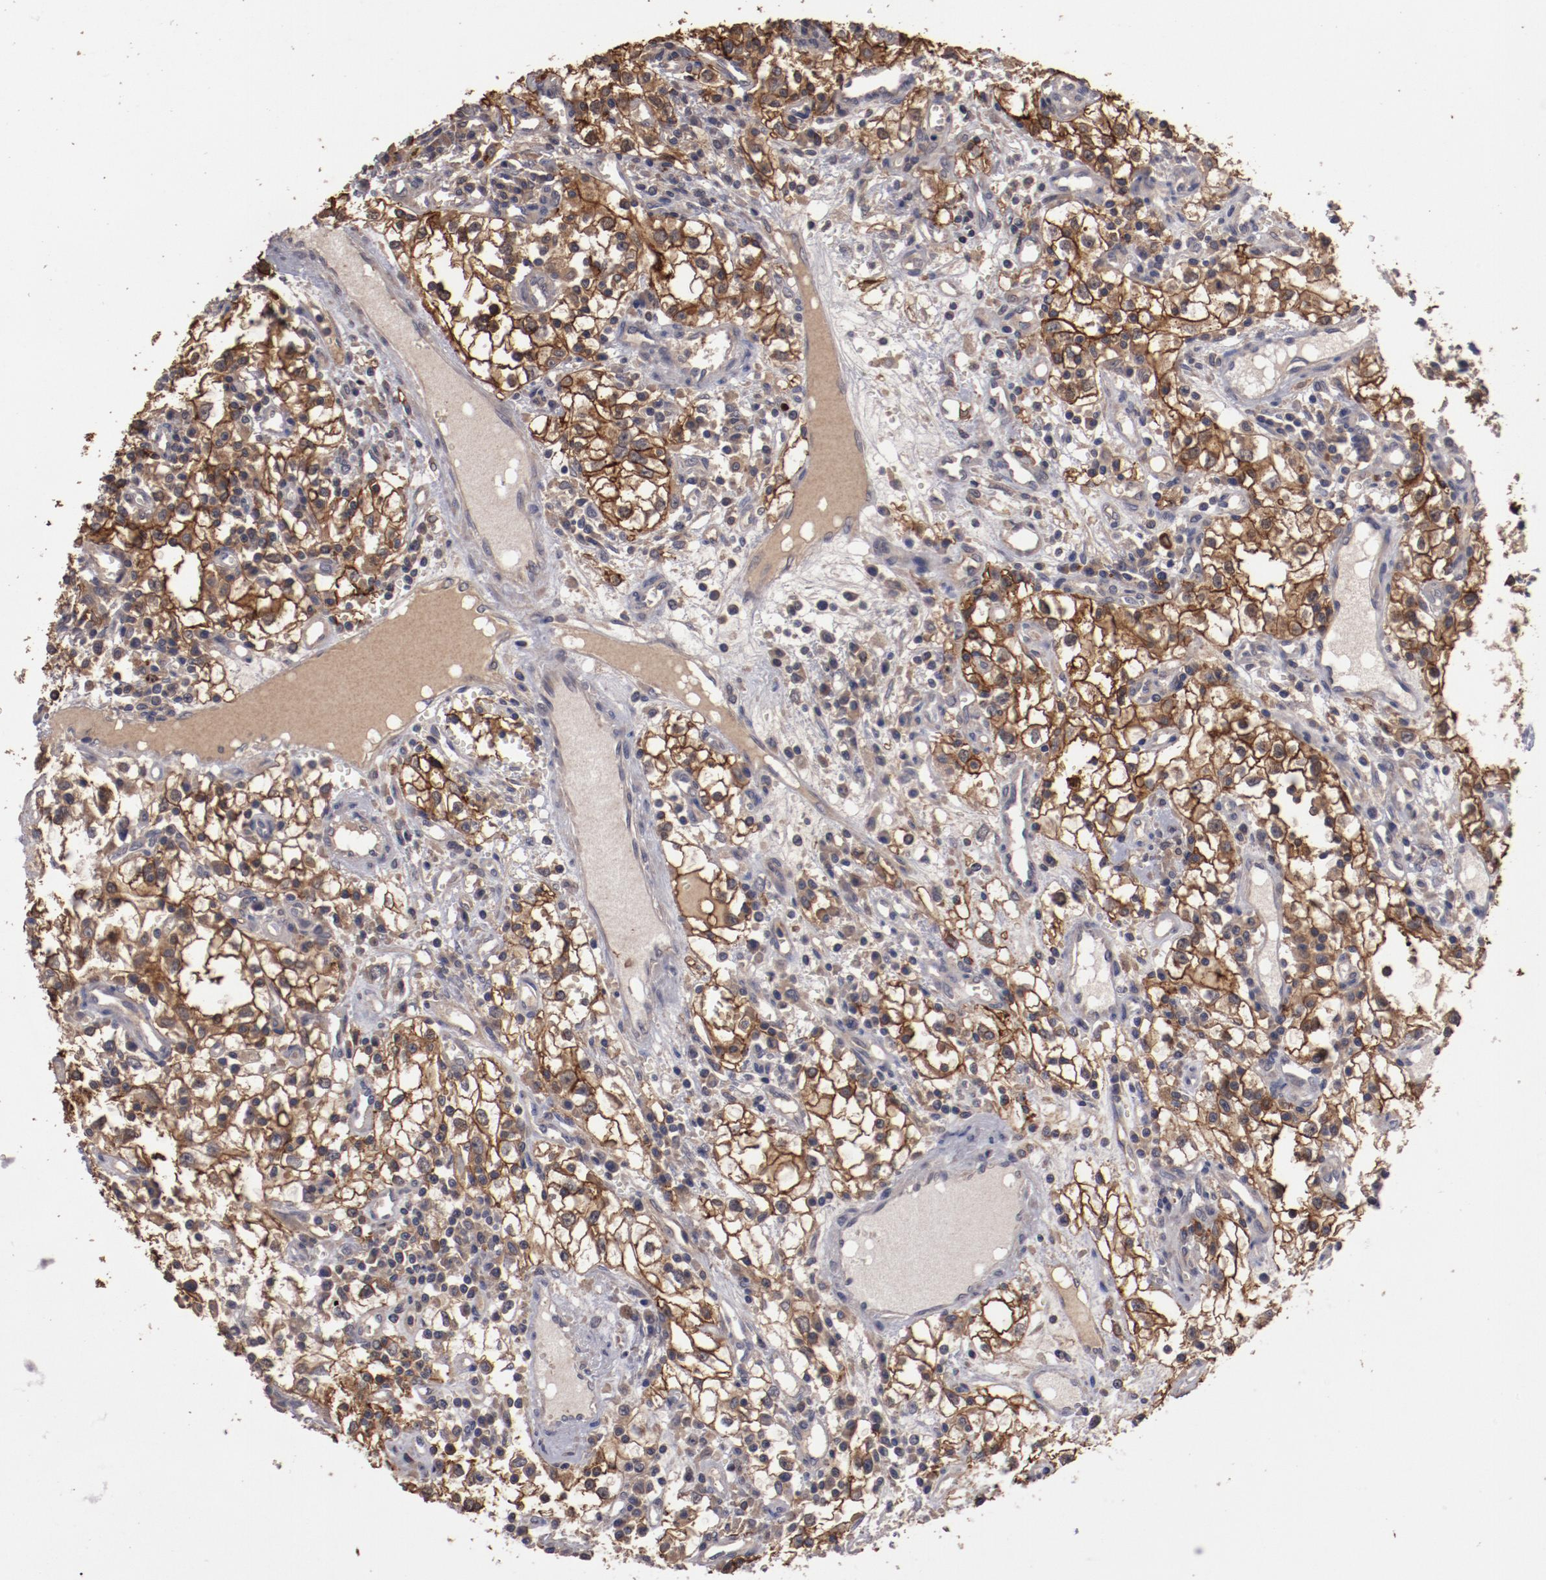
{"staining": {"intensity": "strong", "quantity": ">75%", "location": "cytoplasmic/membranous"}, "tissue": "renal cancer", "cell_type": "Tumor cells", "image_type": "cancer", "snomed": [{"axis": "morphology", "description": "Adenocarcinoma, NOS"}, {"axis": "topography", "description": "Kidney"}], "caption": "IHC image of neoplastic tissue: human renal cancer (adenocarcinoma) stained using immunohistochemistry (IHC) demonstrates high levels of strong protein expression localized specifically in the cytoplasmic/membranous of tumor cells, appearing as a cytoplasmic/membranous brown color.", "gene": "LRRC75B", "patient": {"sex": "male", "age": 82}}